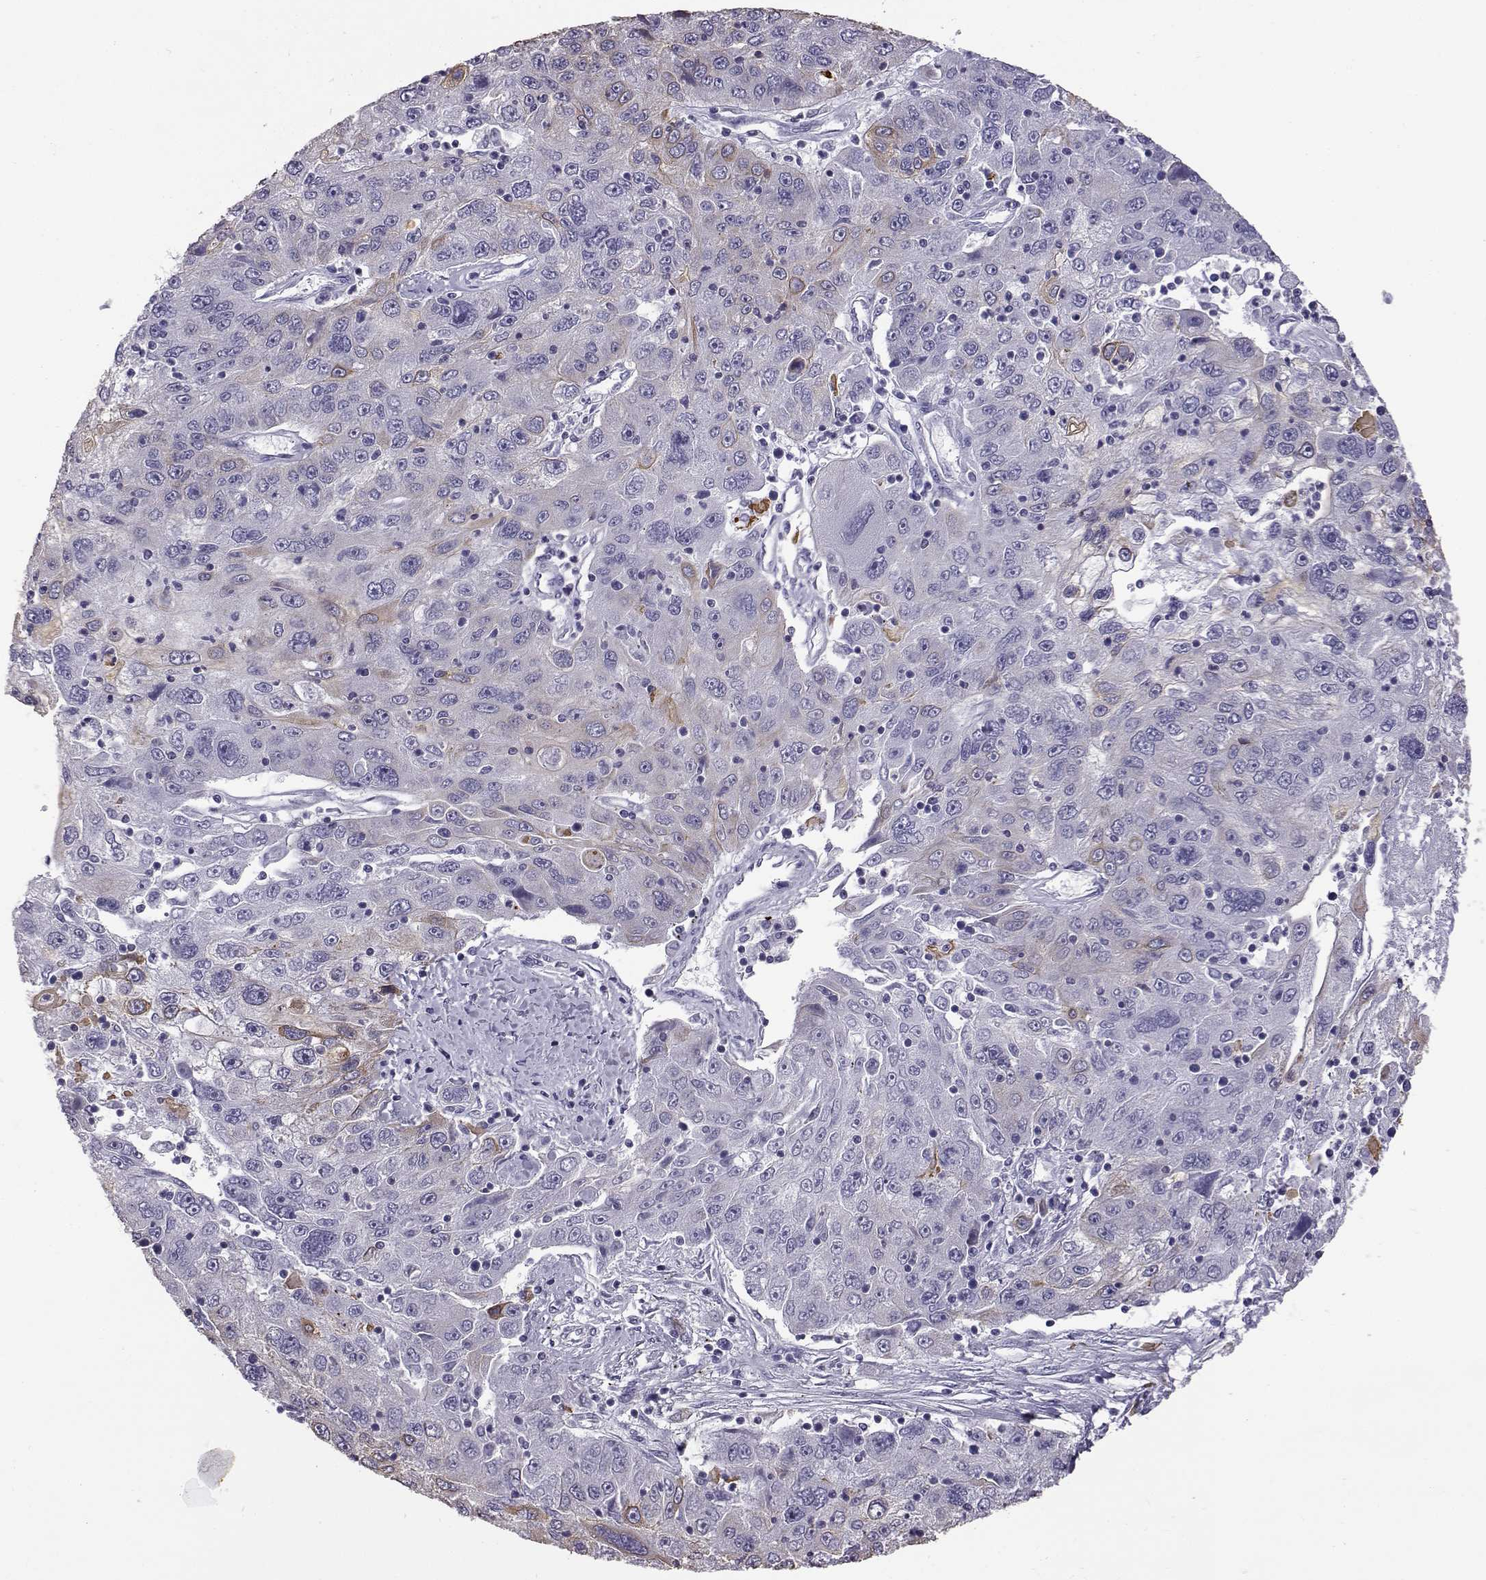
{"staining": {"intensity": "weak", "quantity": "<25%", "location": "cytoplasmic/membranous"}, "tissue": "stomach cancer", "cell_type": "Tumor cells", "image_type": "cancer", "snomed": [{"axis": "morphology", "description": "Adenocarcinoma, NOS"}, {"axis": "topography", "description": "Stomach"}], "caption": "The IHC micrograph has no significant staining in tumor cells of adenocarcinoma (stomach) tissue.", "gene": "AKR1B1", "patient": {"sex": "male", "age": 56}}